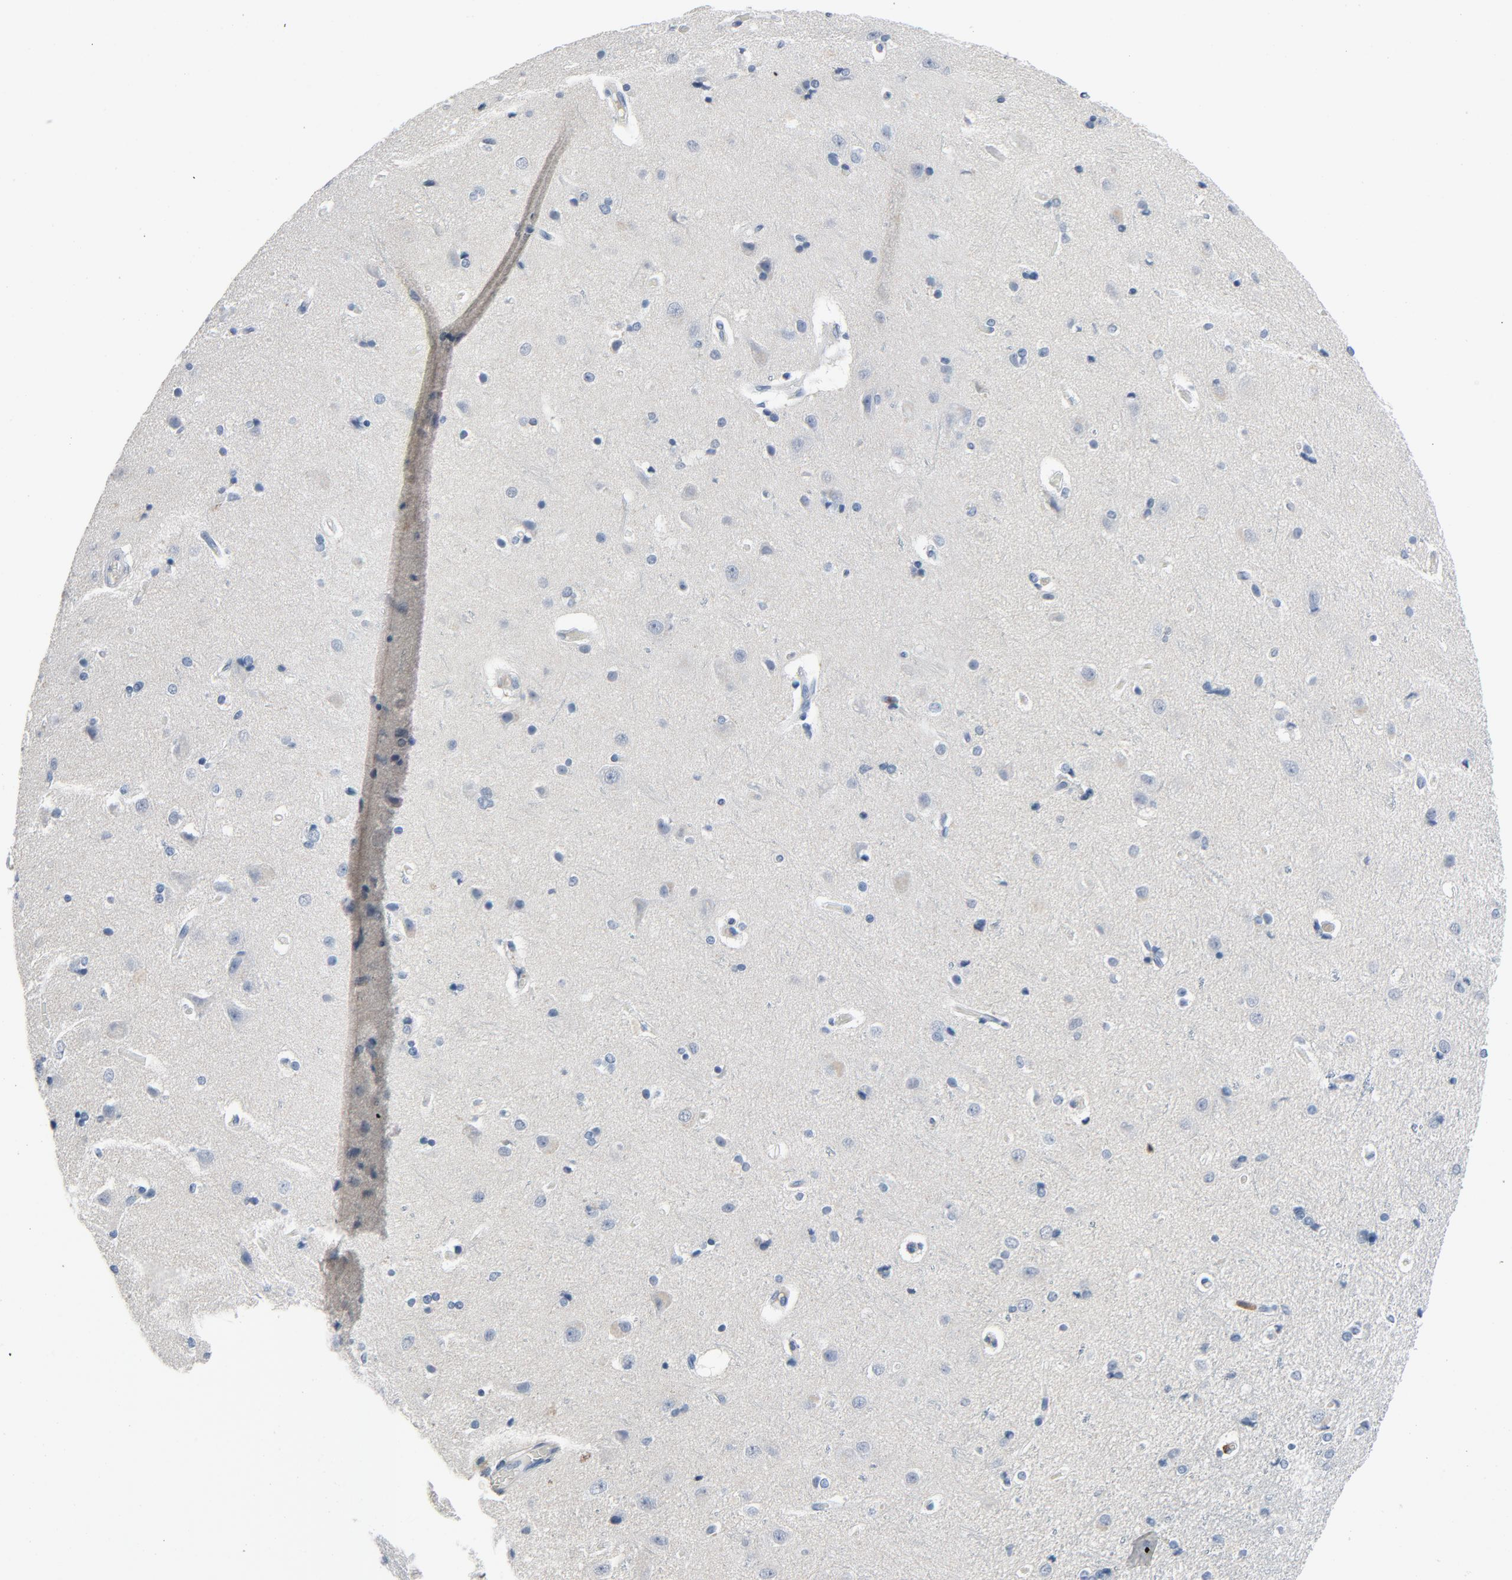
{"staining": {"intensity": "negative", "quantity": "none", "location": "none"}, "tissue": "cerebral cortex", "cell_type": "Endothelial cells", "image_type": "normal", "snomed": [{"axis": "morphology", "description": "Normal tissue, NOS"}, {"axis": "topography", "description": "Cerebral cortex"}], "caption": "Endothelial cells are negative for protein expression in benign human cerebral cortex.", "gene": "LCK", "patient": {"sex": "male", "age": 62}}